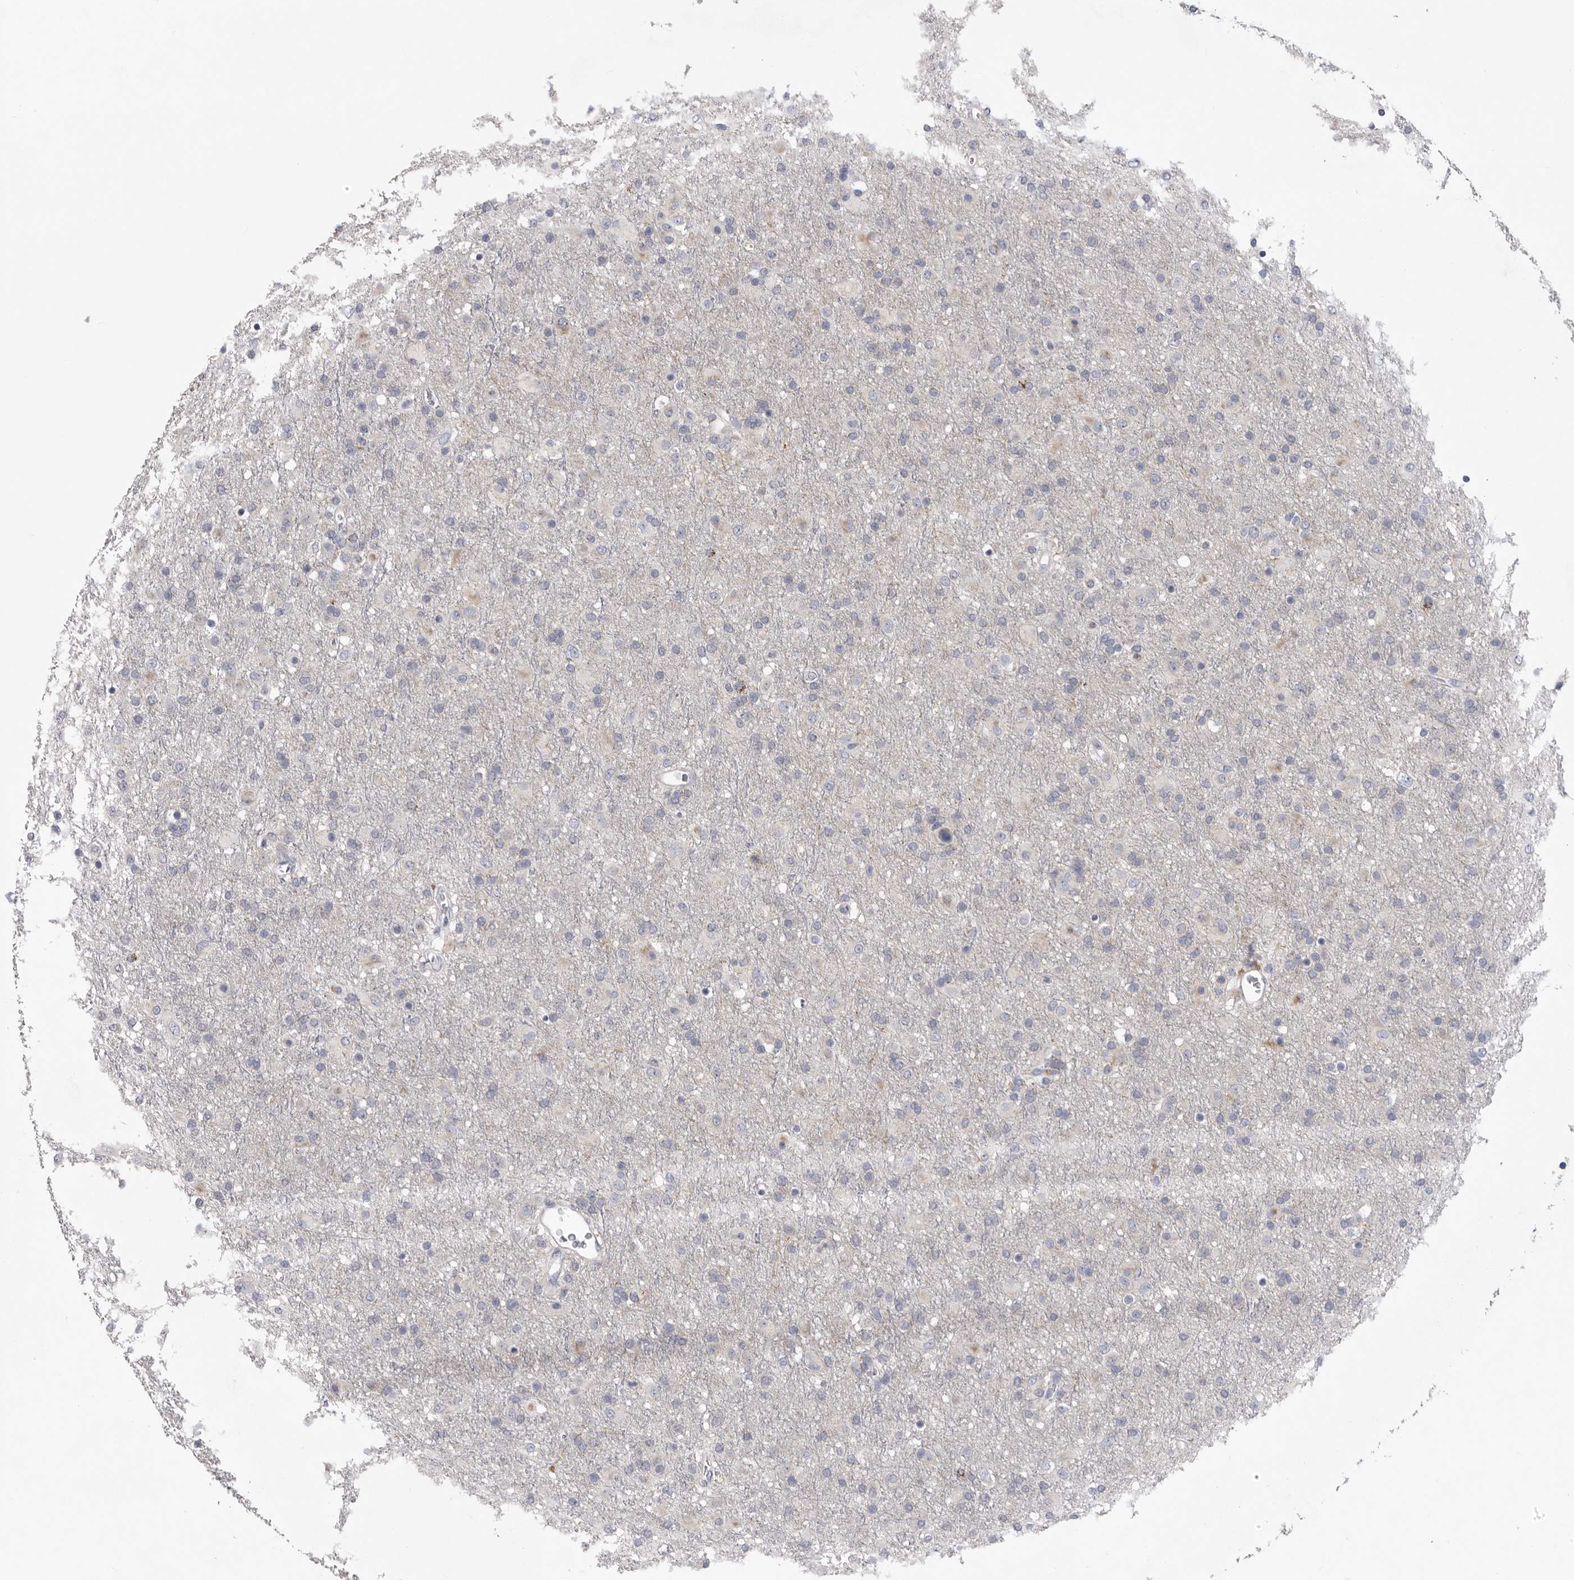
{"staining": {"intensity": "negative", "quantity": "none", "location": "none"}, "tissue": "glioma", "cell_type": "Tumor cells", "image_type": "cancer", "snomed": [{"axis": "morphology", "description": "Glioma, malignant, Low grade"}, {"axis": "topography", "description": "Brain"}], "caption": "Tumor cells are negative for brown protein staining in malignant low-grade glioma.", "gene": "USP24", "patient": {"sex": "male", "age": 65}}